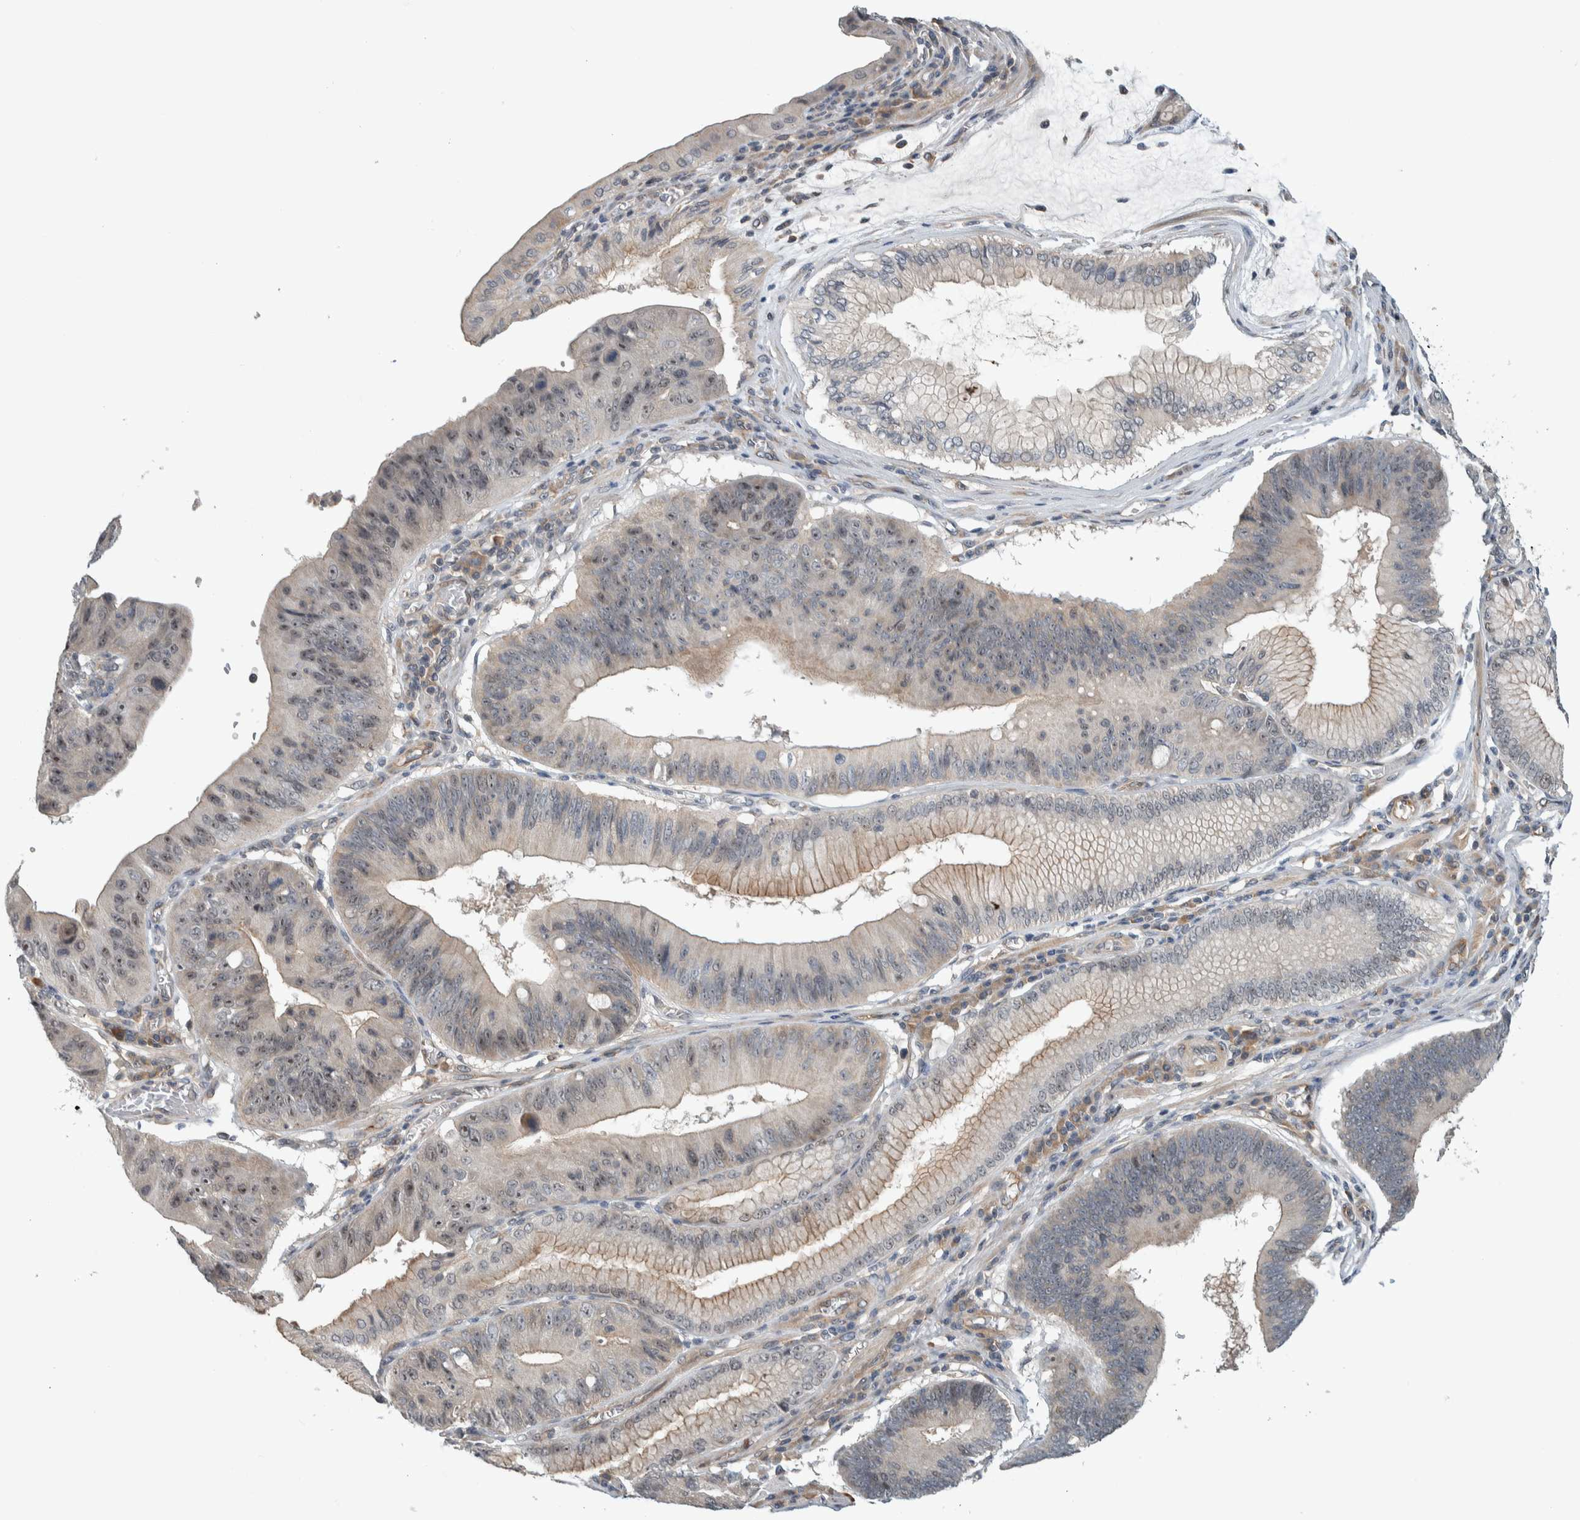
{"staining": {"intensity": "weak", "quantity": "25%-75%", "location": "cytoplasmic/membranous,nuclear"}, "tissue": "stomach cancer", "cell_type": "Tumor cells", "image_type": "cancer", "snomed": [{"axis": "morphology", "description": "Adenocarcinoma, NOS"}, {"axis": "topography", "description": "Stomach"}], "caption": "Immunohistochemical staining of human adenocarcinoma (stomach) reveals weak cytoplasmic/membranous and nuclear protein staining in approximately 25%-75% of tumor cells. (brown staining indicates protein expression, while blue staining denotes nuclei).", "gene": "MPRIP", "patient": {"sex": "male", "age": 59}}